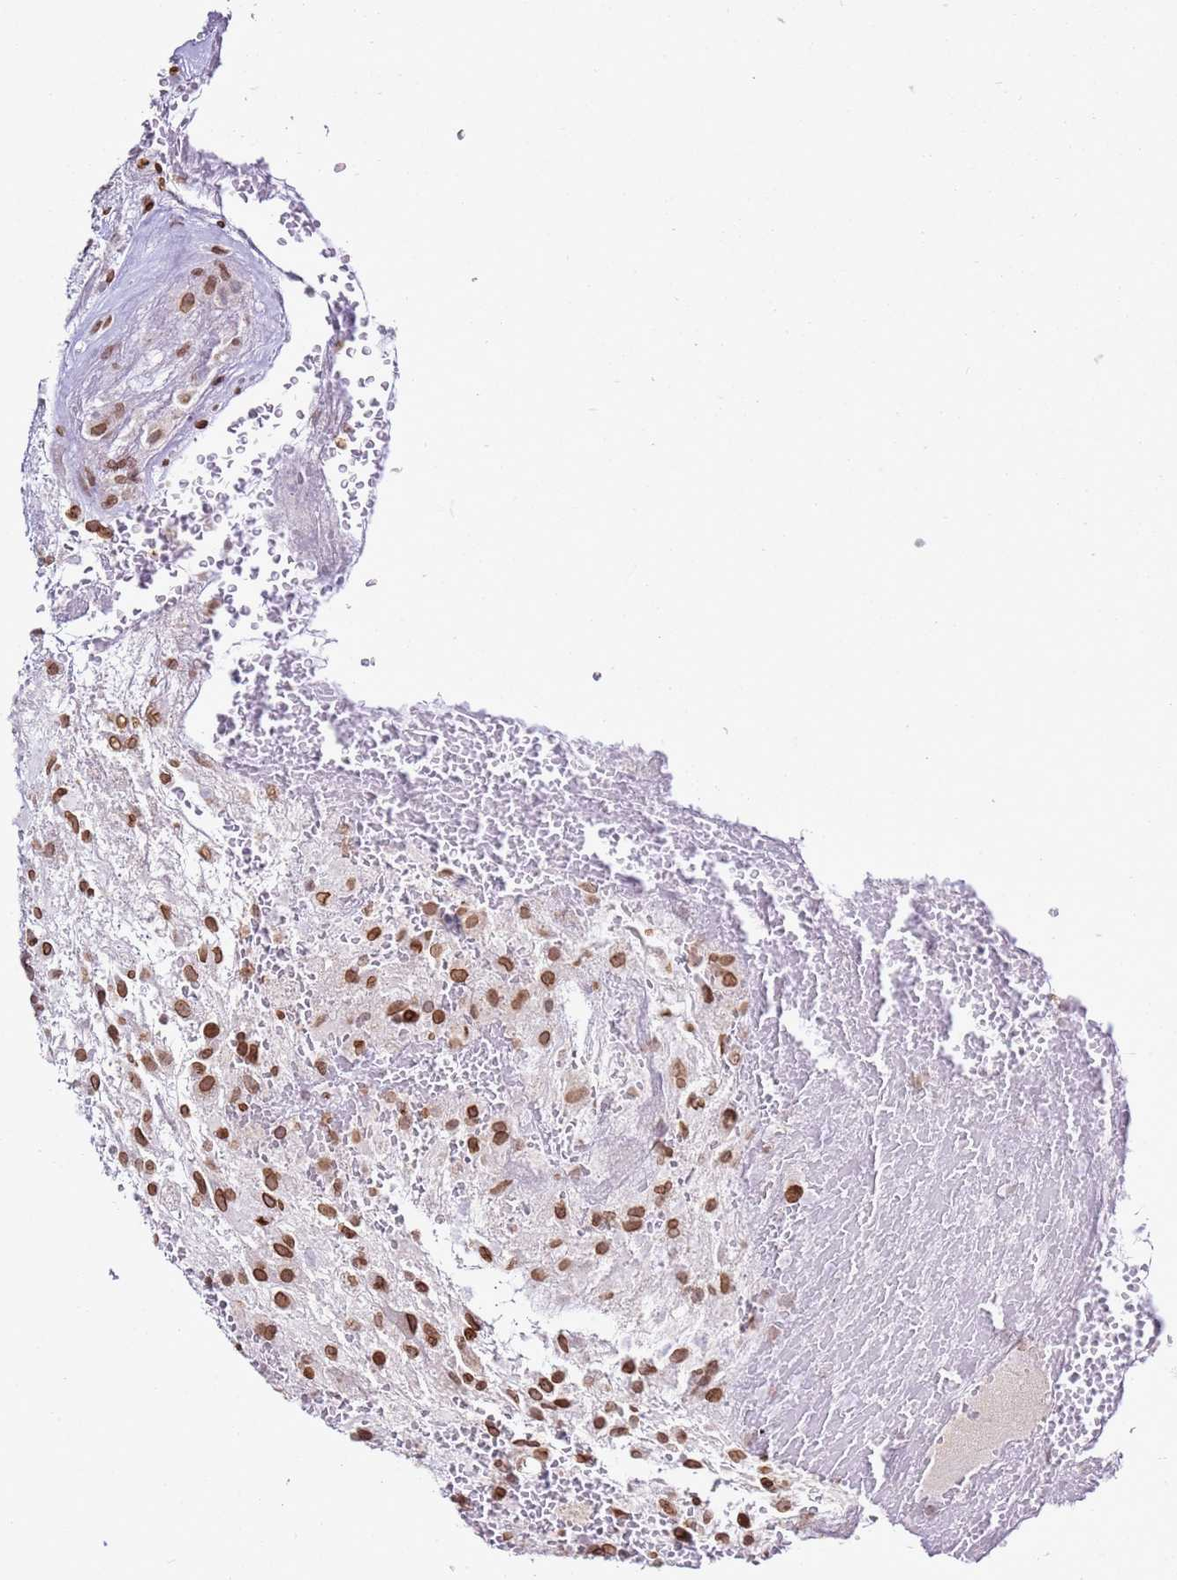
{"staining": {"intensity": "strong", "quantity": ">75%", "location": "cytoplasmic/membranous,nuclear"}, "tissue": "glioma", "cell_type": "Tumor cells", "image_type": "cancer", "snomed": [{"axis": "morphology", "description": "Glioma, malignant, High grade"}, {"axis": "topography", "description": "Brain"}], "caption": "This micrograph shows immunohistochemistry staining of human malignant high-grade glioma, with high strong cytoplasmic/membranous and nuclear positivity in approximately >75% of tumor cells.", "gene": "POU6F1", "patient": {"sex": "male", "age": 56}}